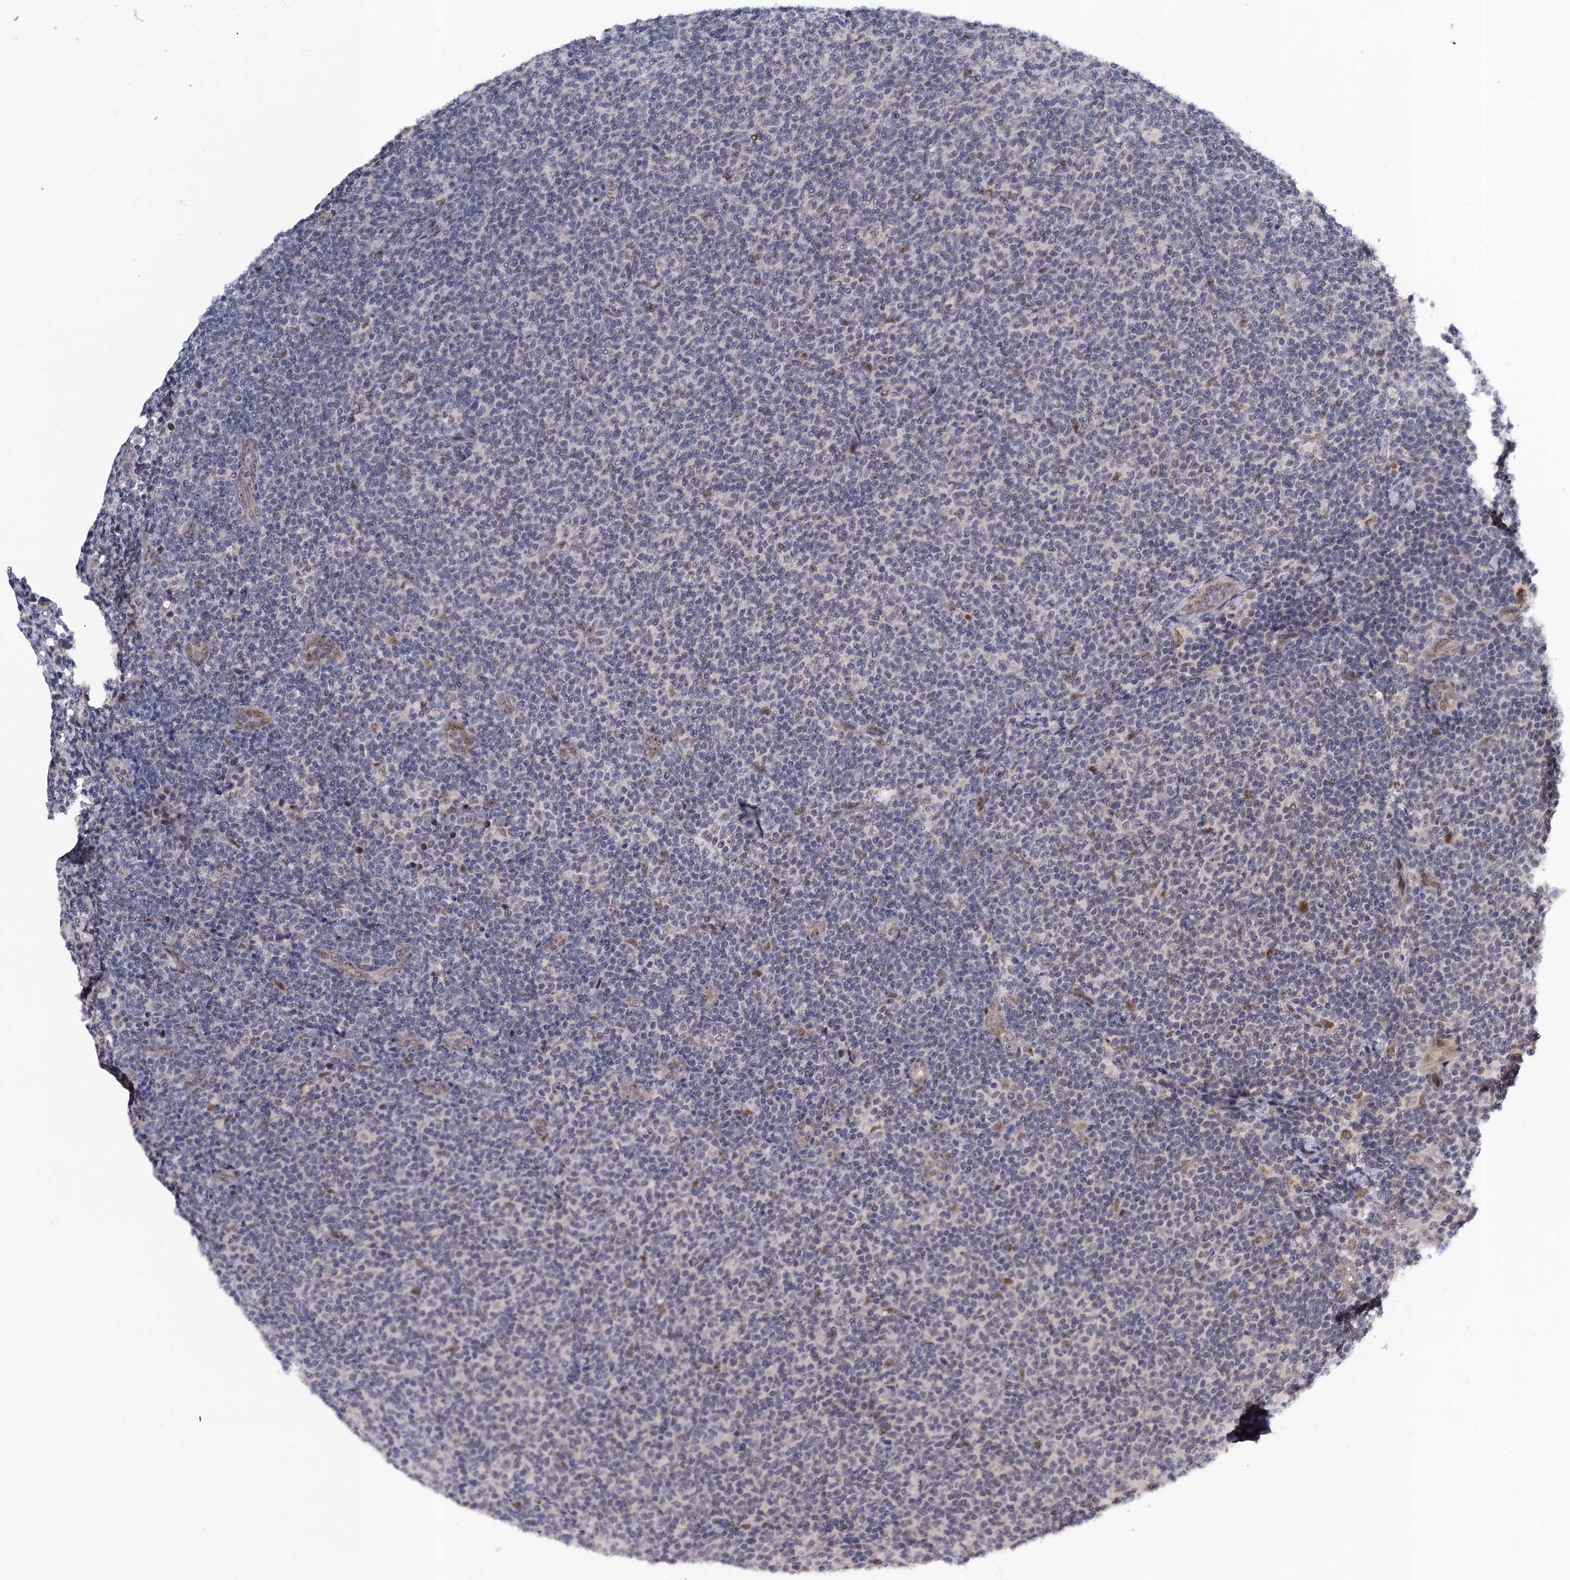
{"staining": {"intensity": "negative", "quantity": "none", "location": "none"}, "tissue": "lymphoma", "cell_type": "Tumor cells", "image_type": "cancer", "snomed": [{"axis": "morphology", "description": "Malignant lymphoma, non-Hodgkin's type, Low grade"}, {"axis": "topography", "description": "Lymph node"}], "caption": "IHC of lymphoma reveals no expression in tumor cells.", "gene": "ZAR1L", "patient": {"sex": "male", "age": 66}}